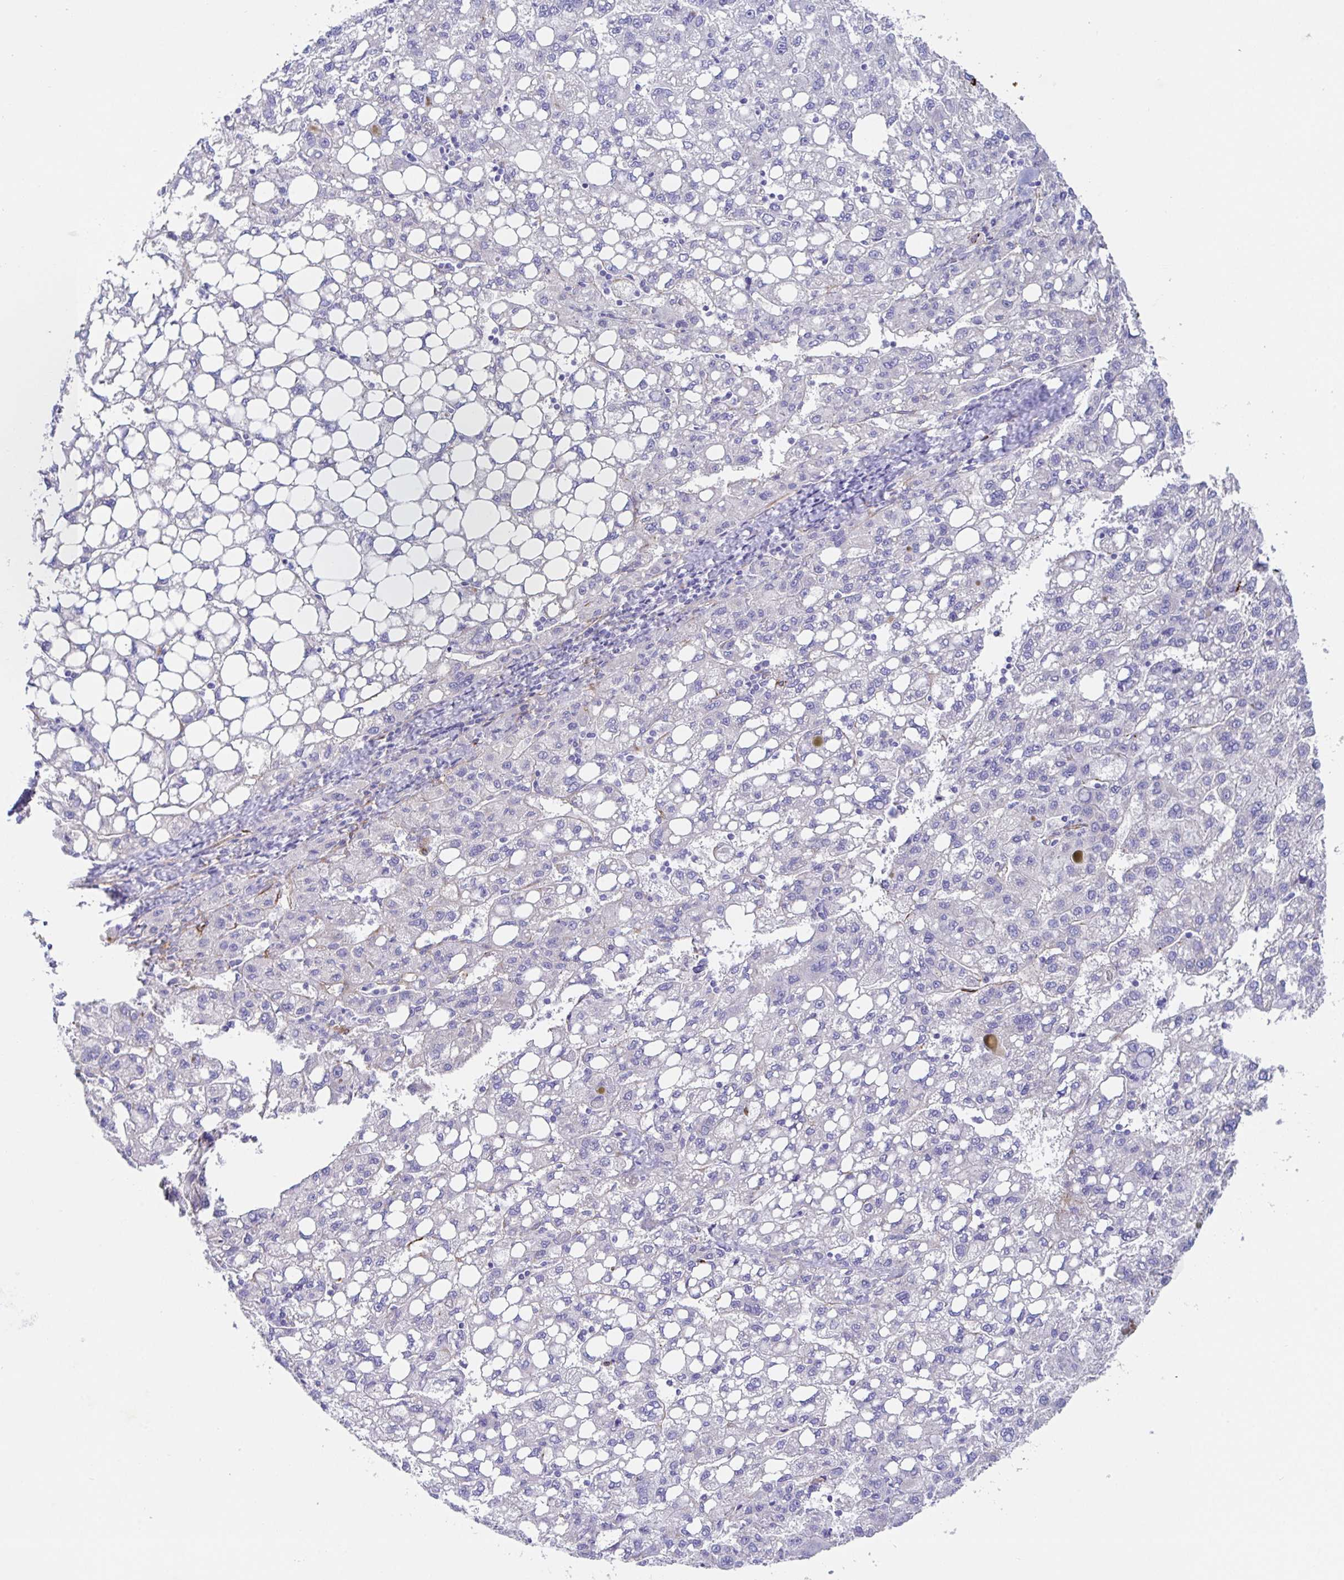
{"staining": {"intensity": "negative", "quantity": "none", "location": "none"}, "tissue": "liver cancer", "cell_type": "Tumor cells", "image_type": "cancer", "snomed": [{"axis": "morphology", "description": "Carcinoma, Hepatocellular, NOS"}, {"axis": "topography", "description": "Liver"}], "caption": "Immunohistochemical staining of liver cancer (hepatocellular carcinoma) exhibits no significant positivity in tumor cells.", "gene": "DOCK1", "patient": {"sex": "female", "age": 82}}